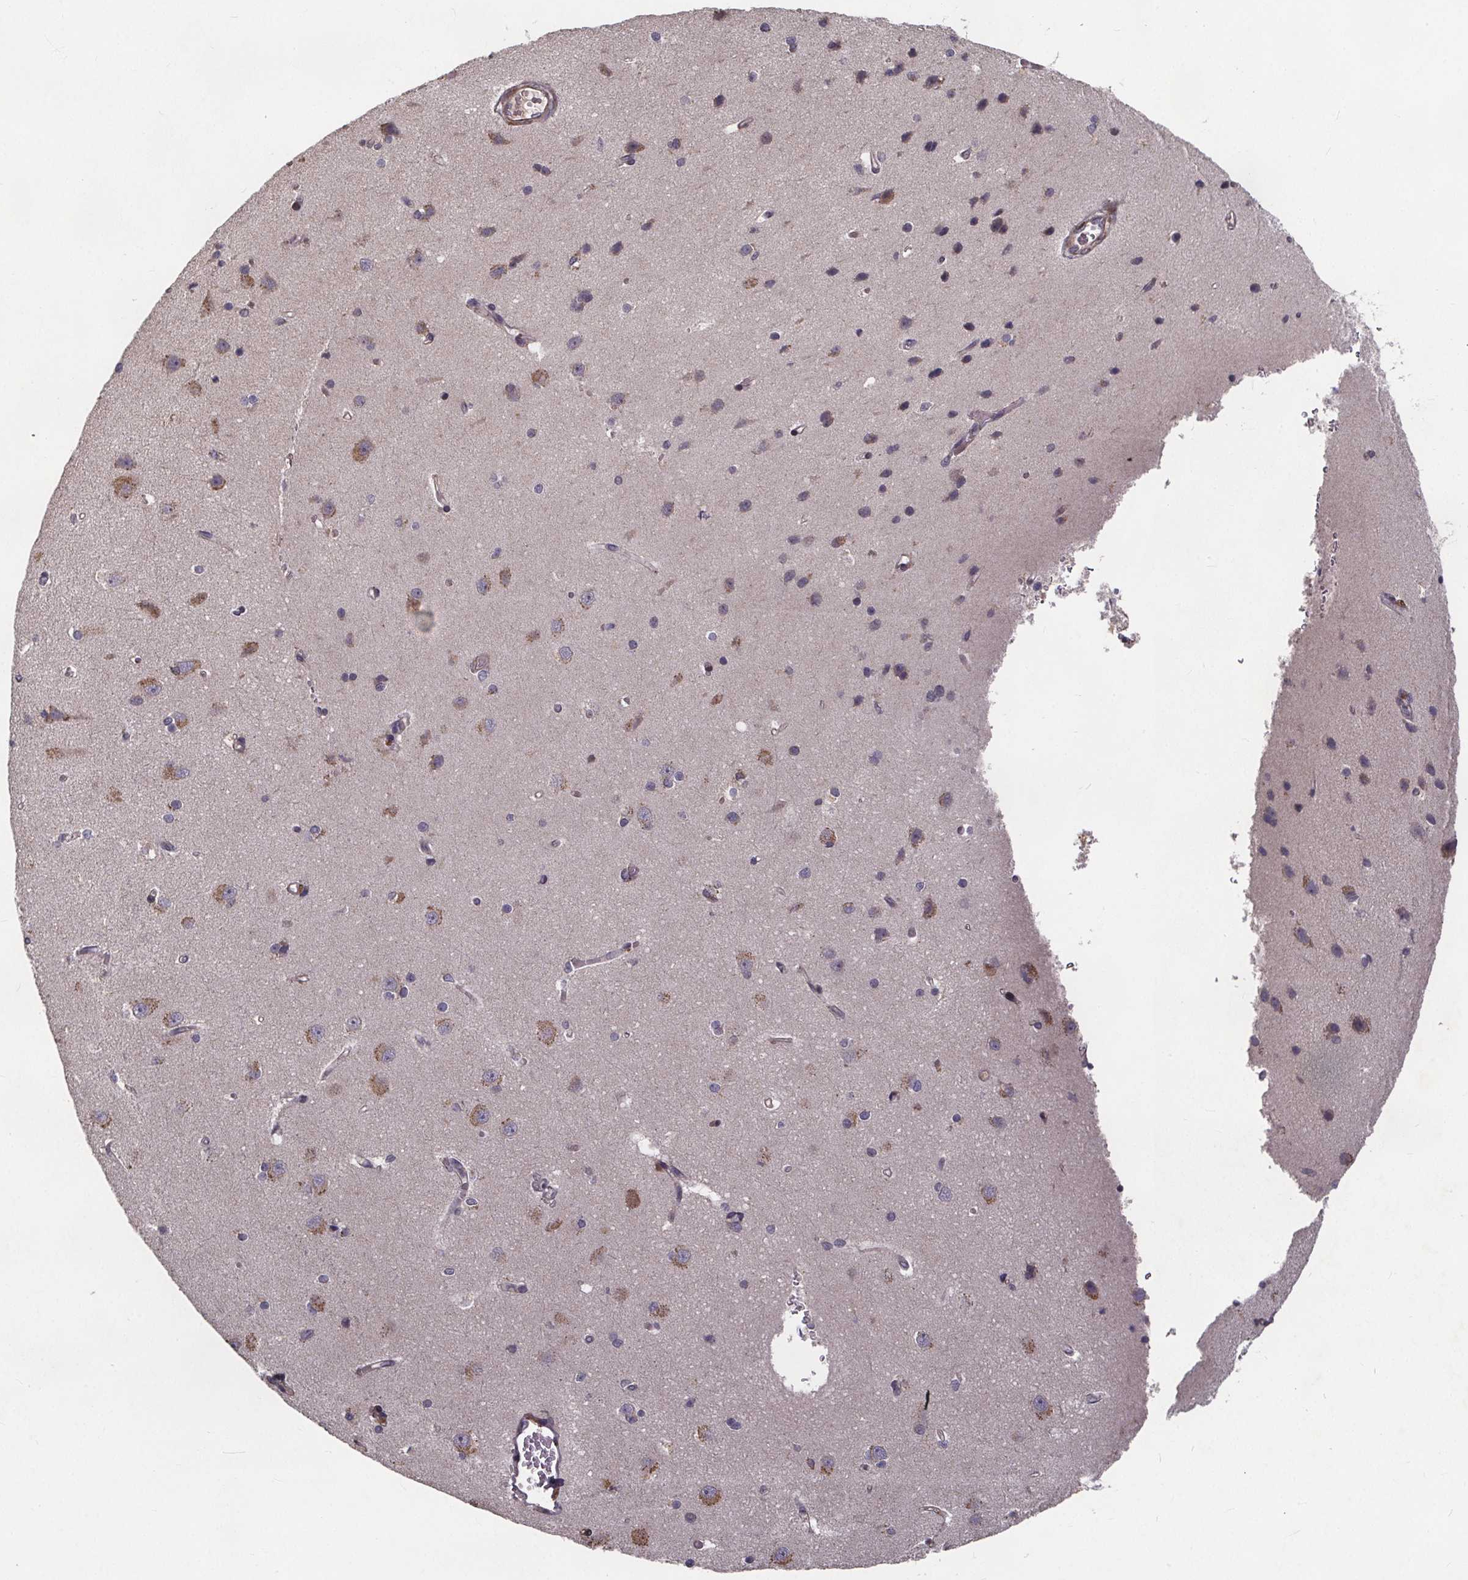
{"staining": {"intensity": "moderate", "quantity": "<25%", "location": "cytoplasmic/membranous"}, "tissue": "cerebral cortex", "cell_type": "Endothelial cells", "image_type": "normal", "snomed": [{"axis": "morphology", "description": "Normal tissue, NOS"}, {"axis": "topography", "description": "Cerebral cortex"}], "caption": "IHC of unremarkable human cerebral cortex displays low levels of moderate cytoplasmic/membranous staining in about <25% of endothelial cells.", "gene": "YME1L1", "patient": {"sex": "male", "age": 37}}